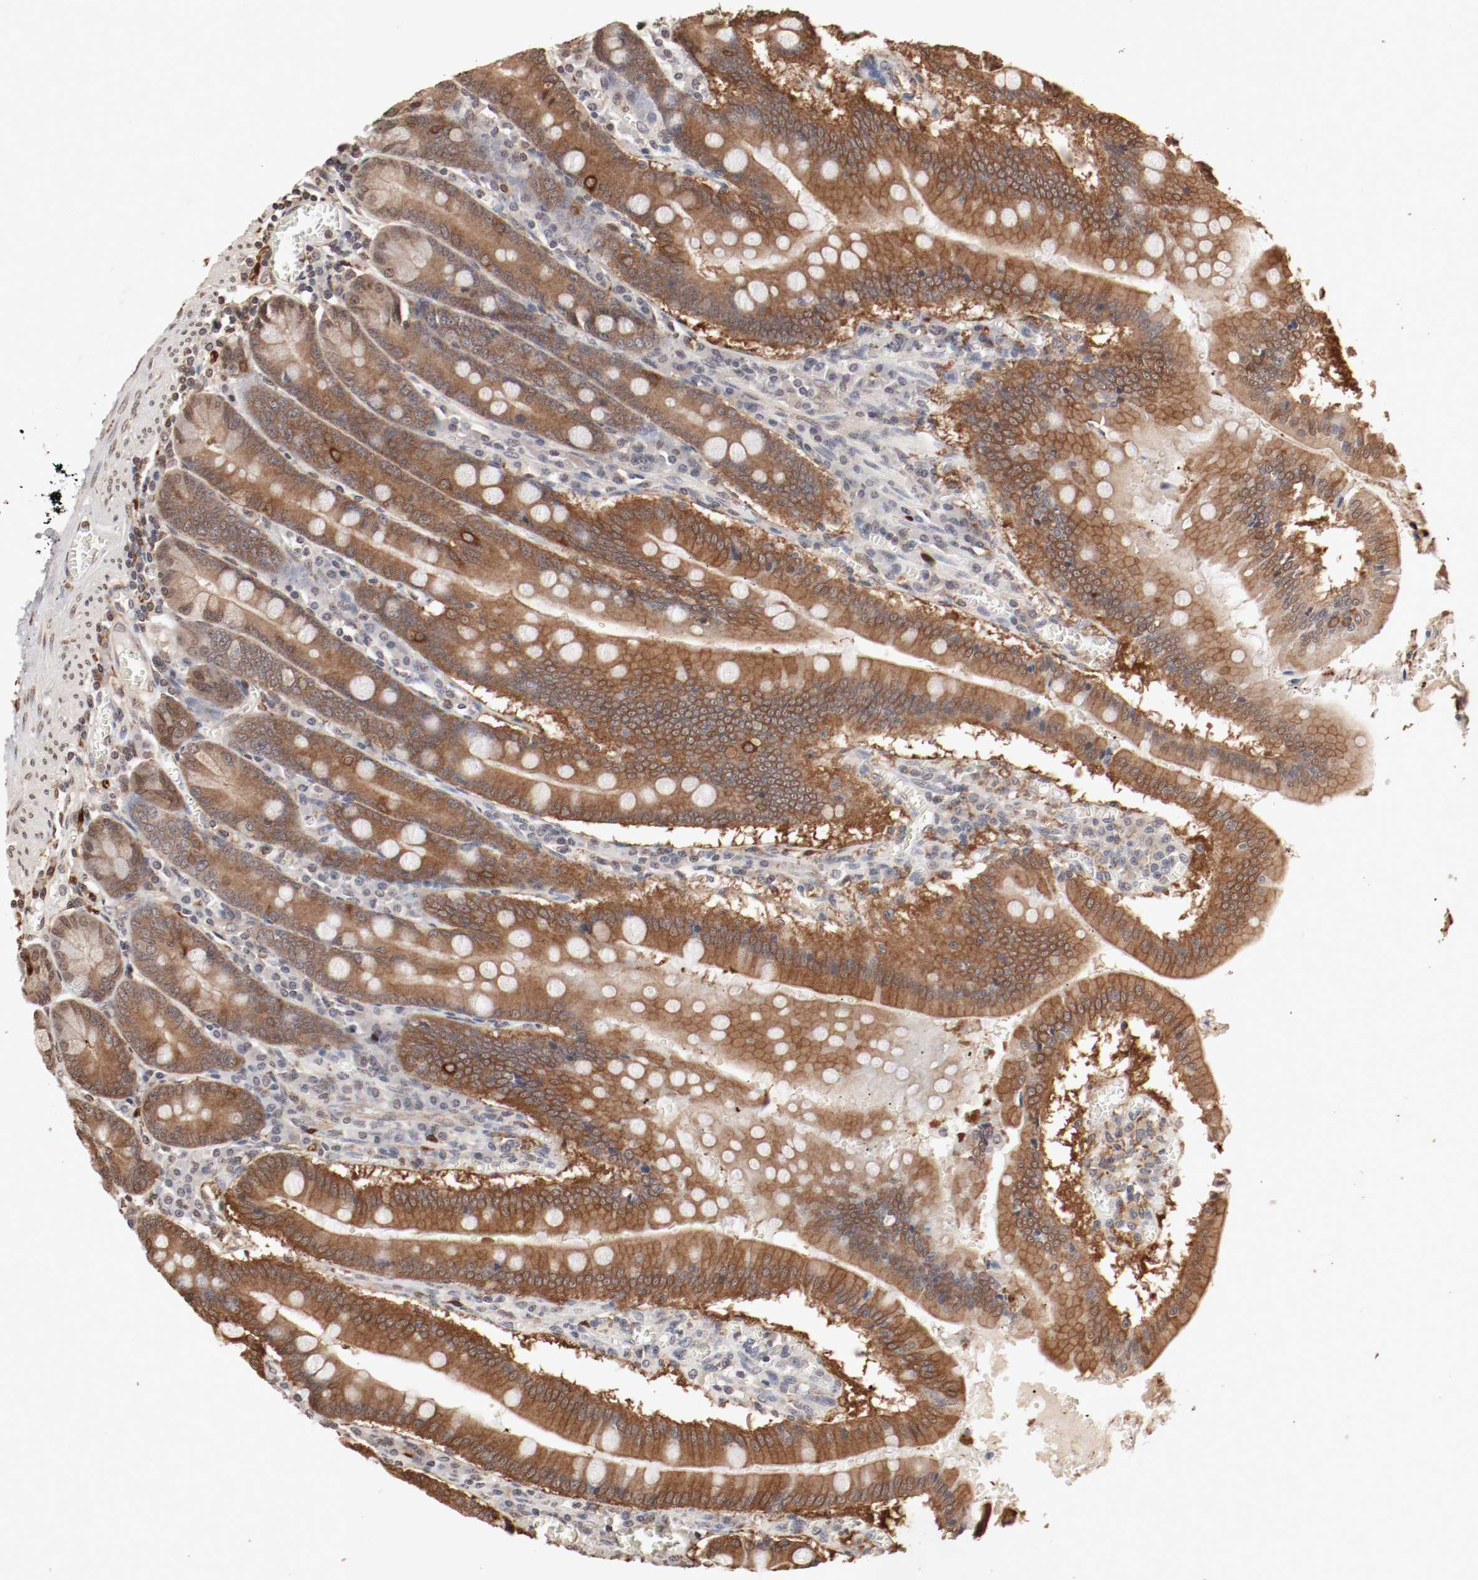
{"staining": {"intensity": "strong", "quantity": ">75%", "location": "cytoplasmic/membranous,nuclear"}, "tissue": "small intestine", "cell_type": "Glandular cells", "image_type": "normal", "snomed": [{"axis": "morphology", "description": "Normal tissue, NOS"}, {"axis": "topography", "description": "Small intestine"}], "caption": "DAB (3,3'-diaminobenzidine) immunohistochemical staining of normal human small intestine displays strong cytoplasmic/membranous,nuclear protein expression in approximately >75% of glandular cells.", "gene": "WASL", "patient": {"sex": "male", "age": 71}}